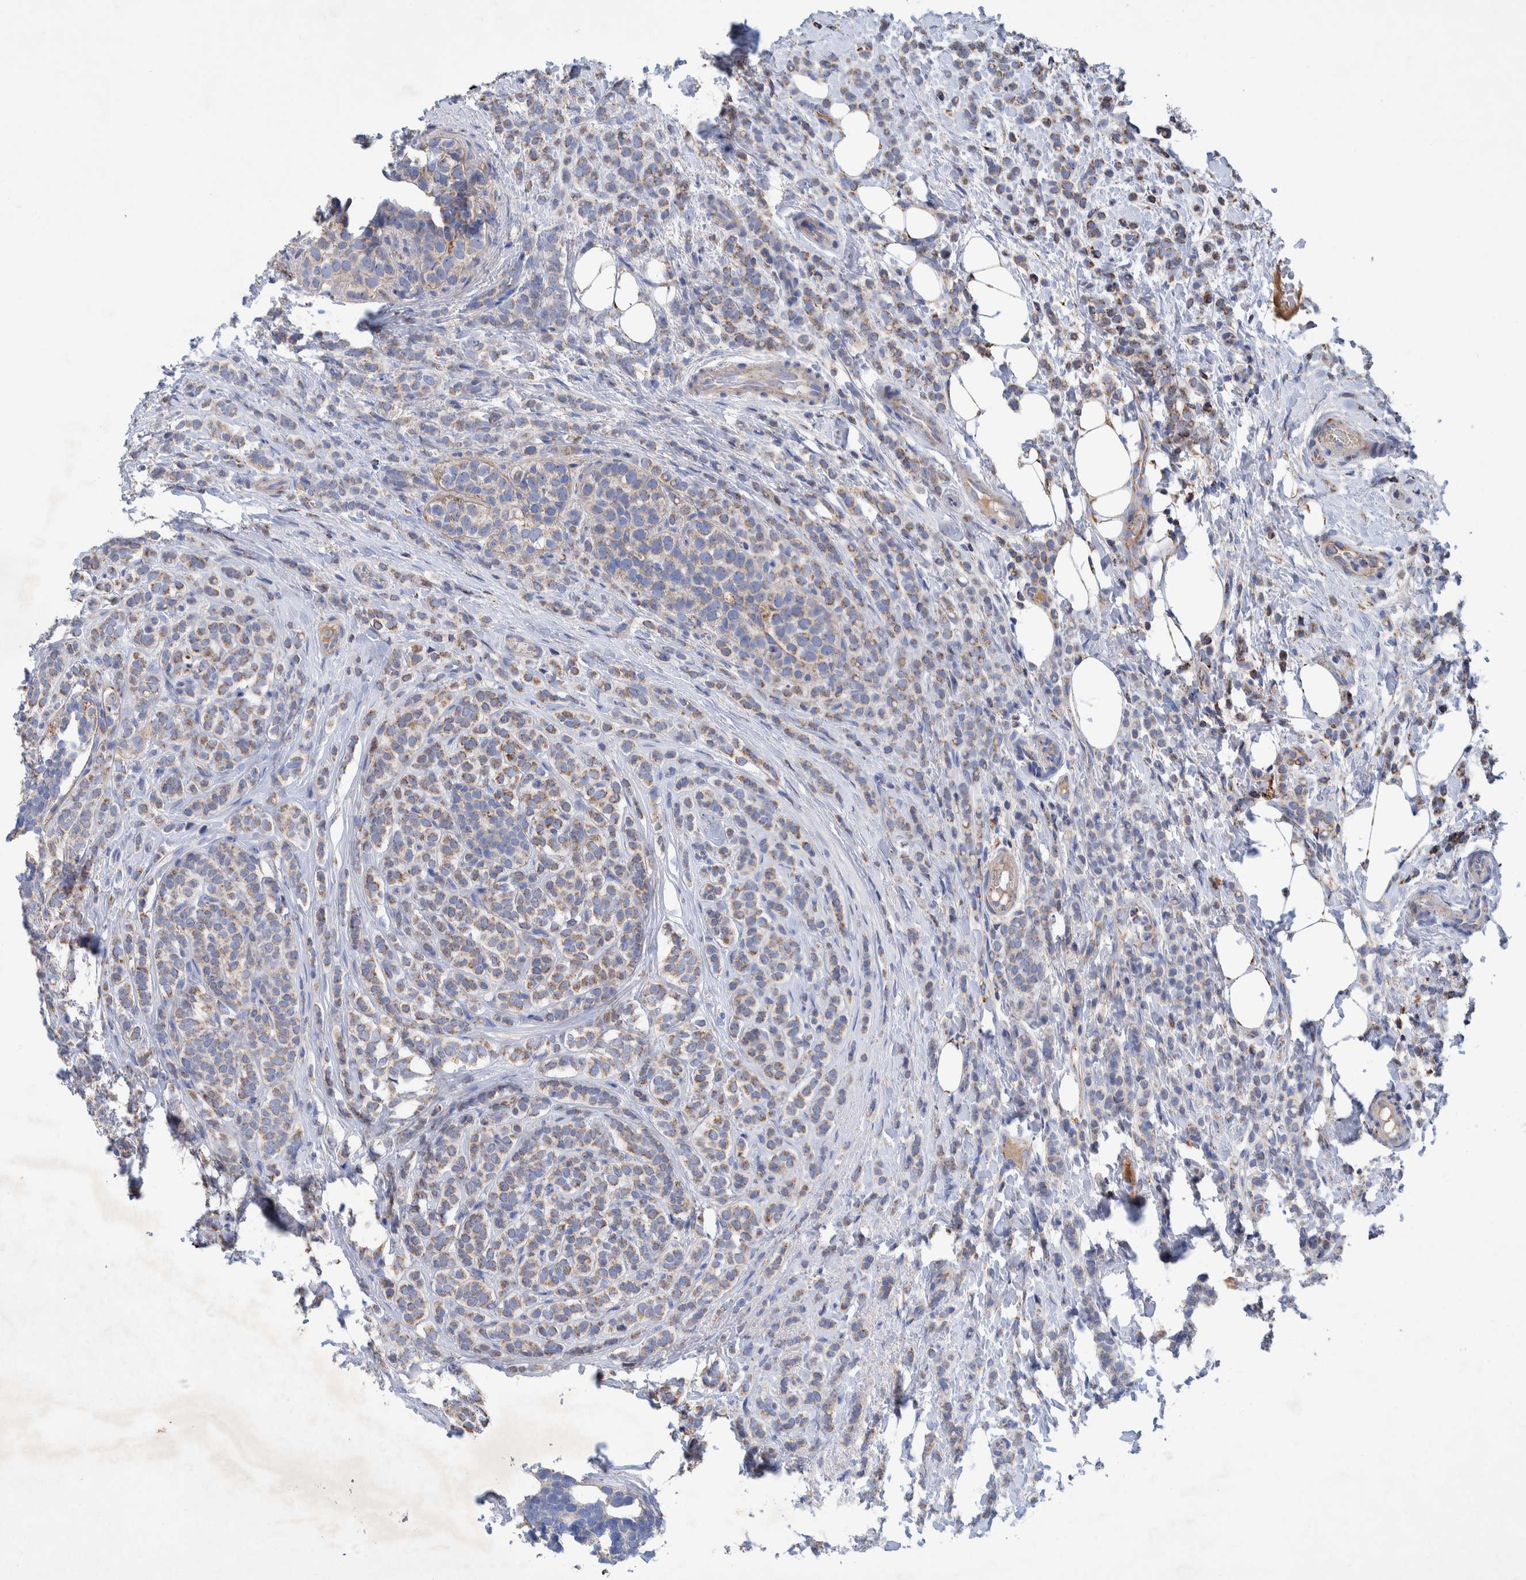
{"staining": {"intensity": "weak", "quantity": ">75%", "location": "cytoplasmic/membranous"}, "tissue": "breast cancer", "cell_type": "Tumor cells", "image_type": "cancer", "snomed": [{"axis": "morphology", "description": "Lobular carcinoma"}, {"axis": "topography", "description": "Breast"}], "caption": "Weak cytoplasmic/membranous staining for a protein is present in about >75% of tumor cells of breast cancer using immunohistochemistry (IHC).", "gene": "DECR1", "patient": {"sex": "female", "age": 50}}